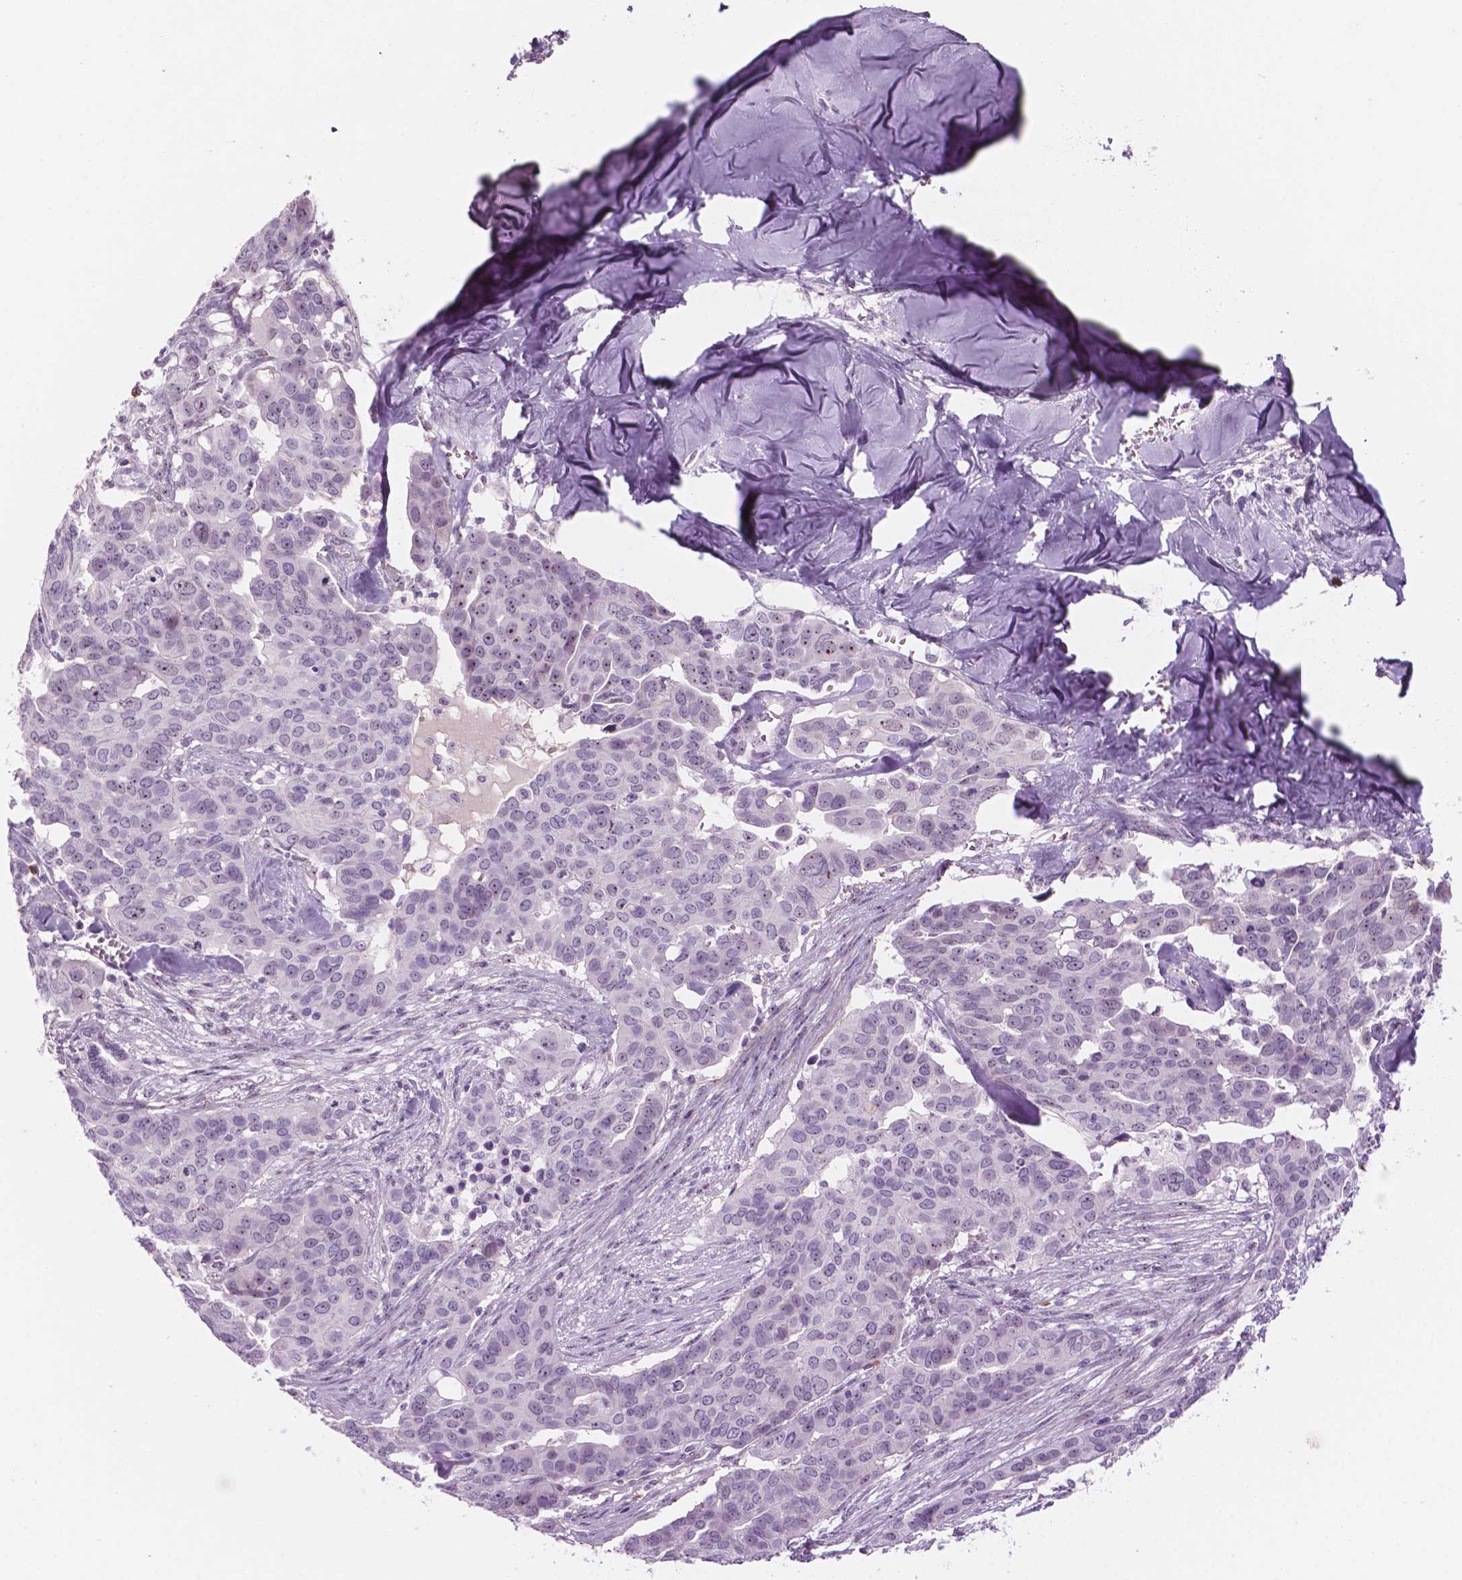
{"staining": {"intensity": "moderate", "quantity": "<25%", "location": "nuclear"}, "tissue": "ovarian cancer", "cell_type": "Tumor cells", "image_type": "cancer", "snomed": [{"axis": "morphology", "description": "Carcinoma, endometroid"}, {"axis": "topography", "description": "Ovary"}], "caption": "Tumor cells exhibit low levels of moderate nuclear staining in about <25% of cells in ovarian endometroid carcinoma.", "gene": "ZNF853", "patient": {"sex": "female", "age": 78}}